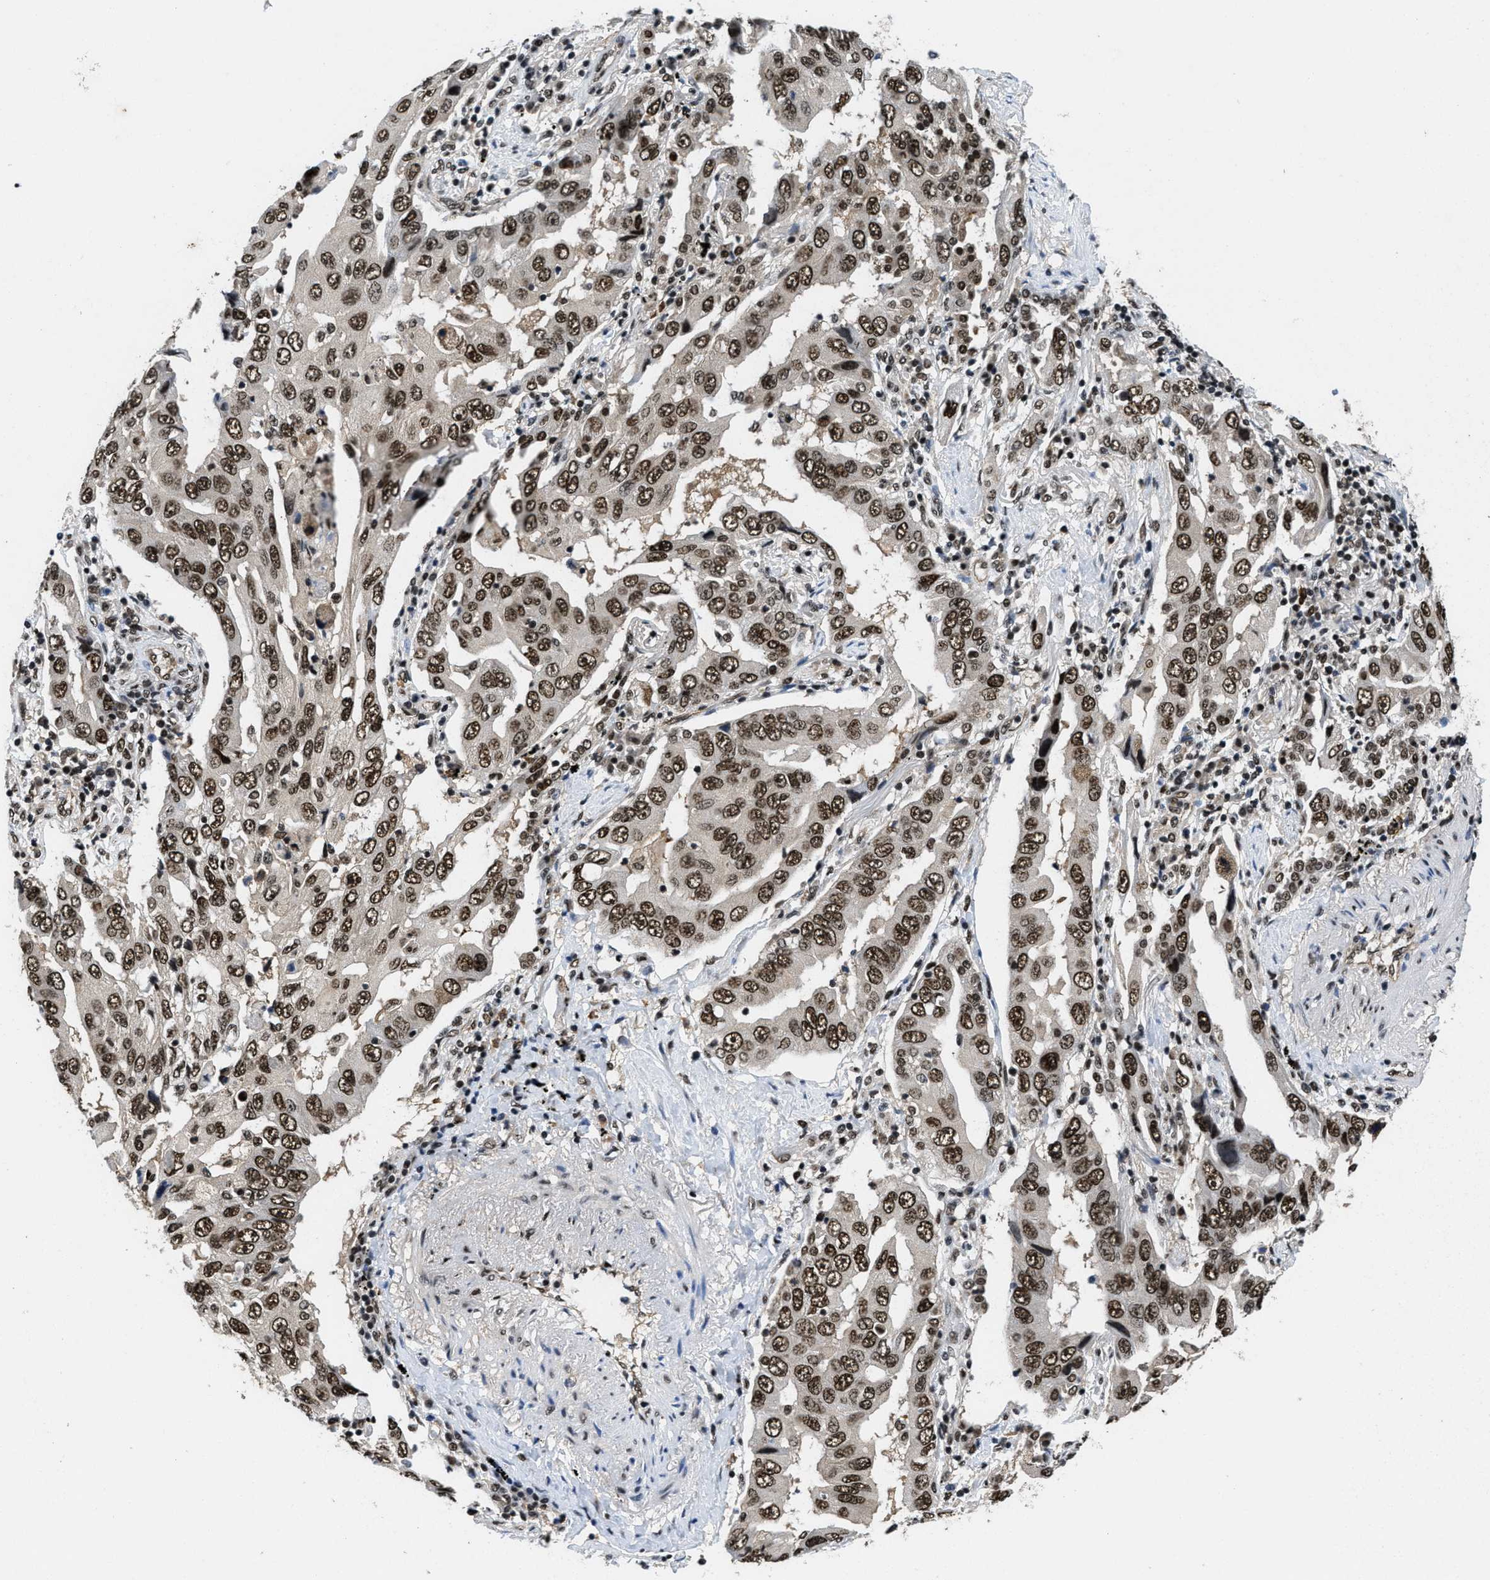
{"staining": {"intensity": "strong", "quantity": ">75%", "location": "nuclear"}, "tissue": "lung cancer", "cell_type": "Tumor cells", "image_type": "cancer", "snomed": [{"axis": "morphology", "description": "Adenocarcinoma, NOS"}, {"axis": "topography", "description": "Lung"}], "caption": "Immunohistochemical staining of lung cancer demonstrates strong nuclear protein expression in about >75% of tumor cells.", "gene": "SAFB", "patient": {"sex": "female", "age": 65}}